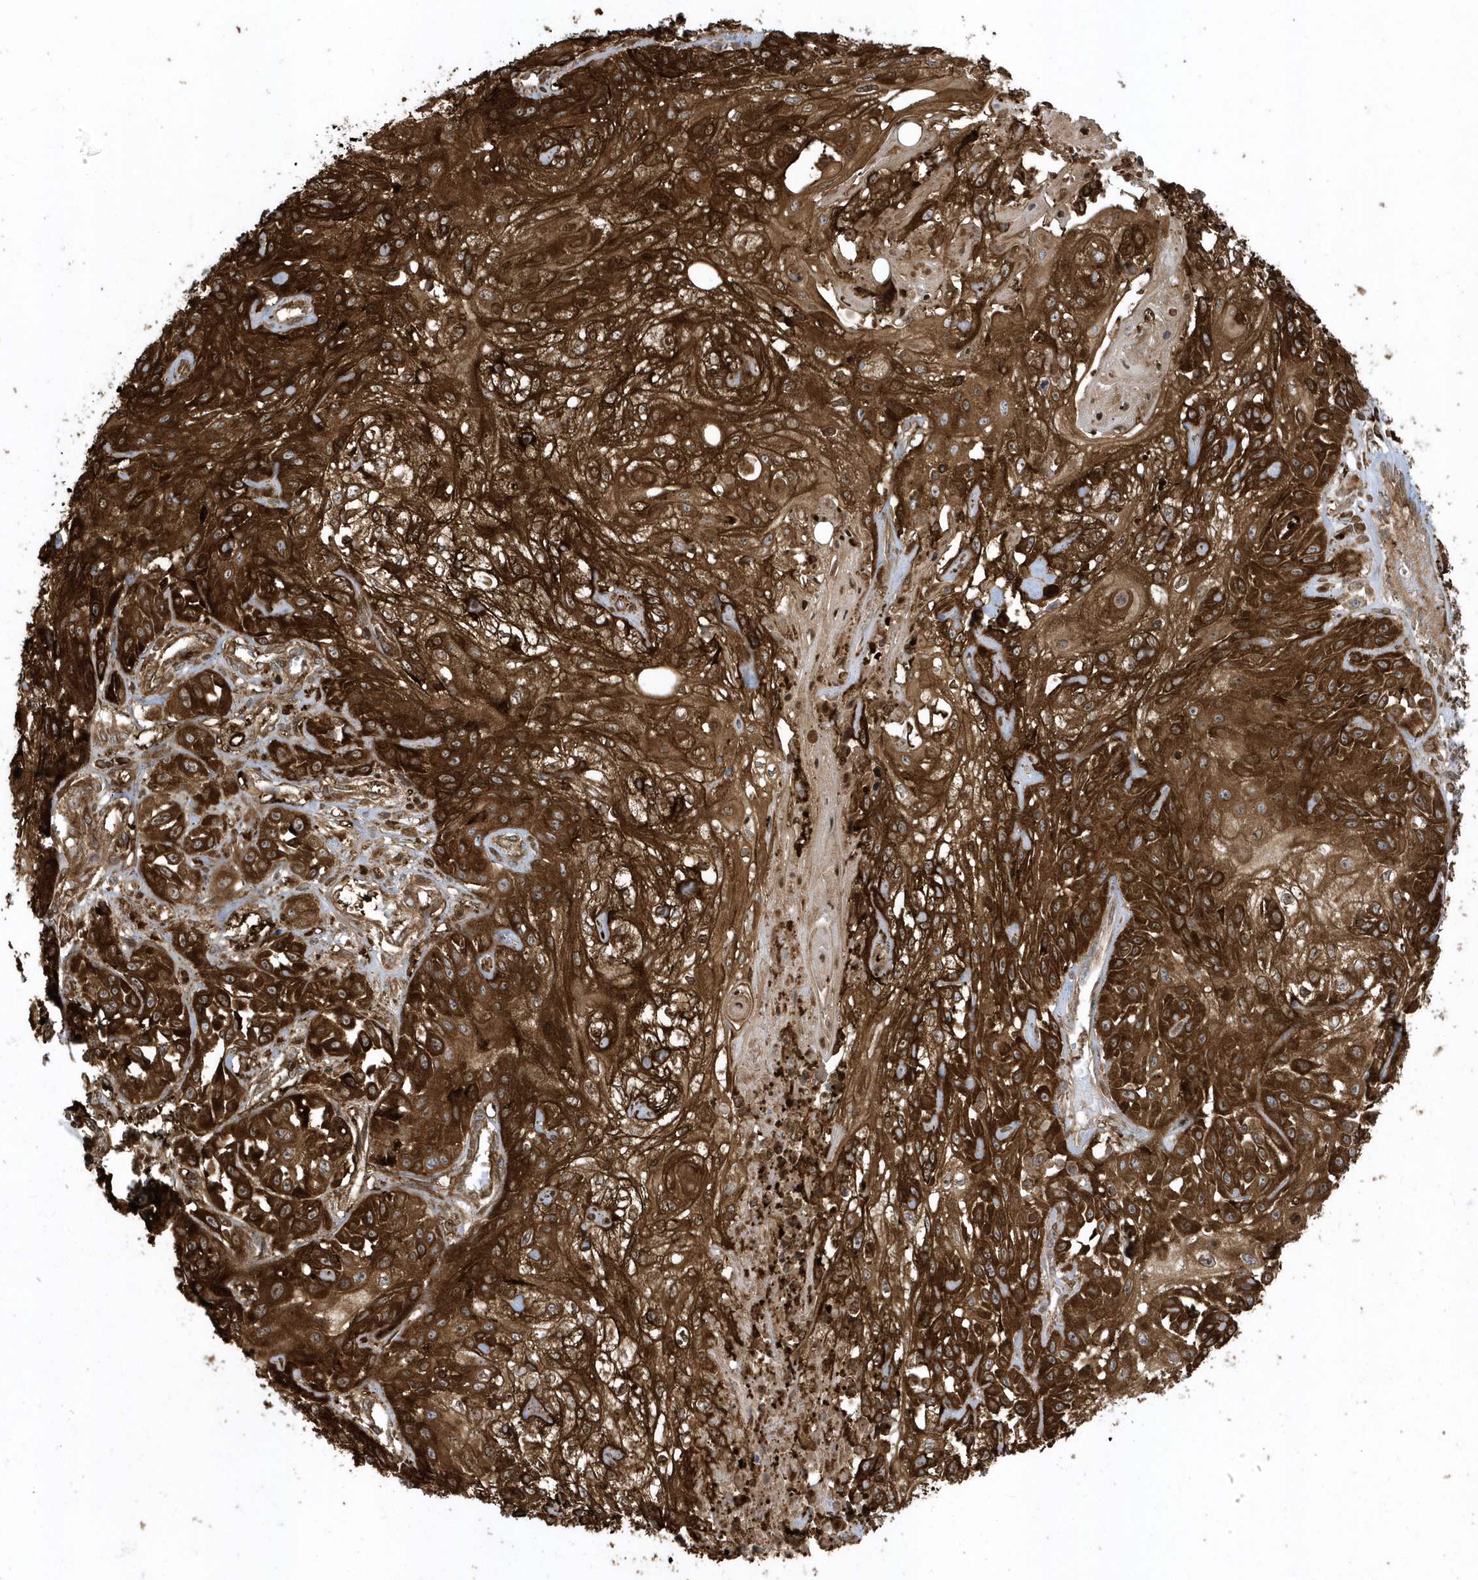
{"staining": {"intensity": "strong", "quantity": ">75%", "location": "cytoplasmic/membranous"}, "tissue": "skin cancer", "cell_type": "Tumor cells", "image_type": "cancer", "snomed": [{"axis": "morphology", "description": "Squamous cell carcinoma, NOS"}, {"axis": "morphology", "description": "Squamous cell carcinoma, metastatic, NOS"}, {"axis": "topography", "description": "Skin"}, {"axis": "topography", "description": "Lymph node"}], "caption": "Human metastatic squamous cell carcinoma (skin) stained for a protein (brown) exhibits strong cytoplasmic/membranous positive expression in about >75% of tumor cells.", "gene": "CLCN6", "patient": {"sex": "male", "age": 75}}